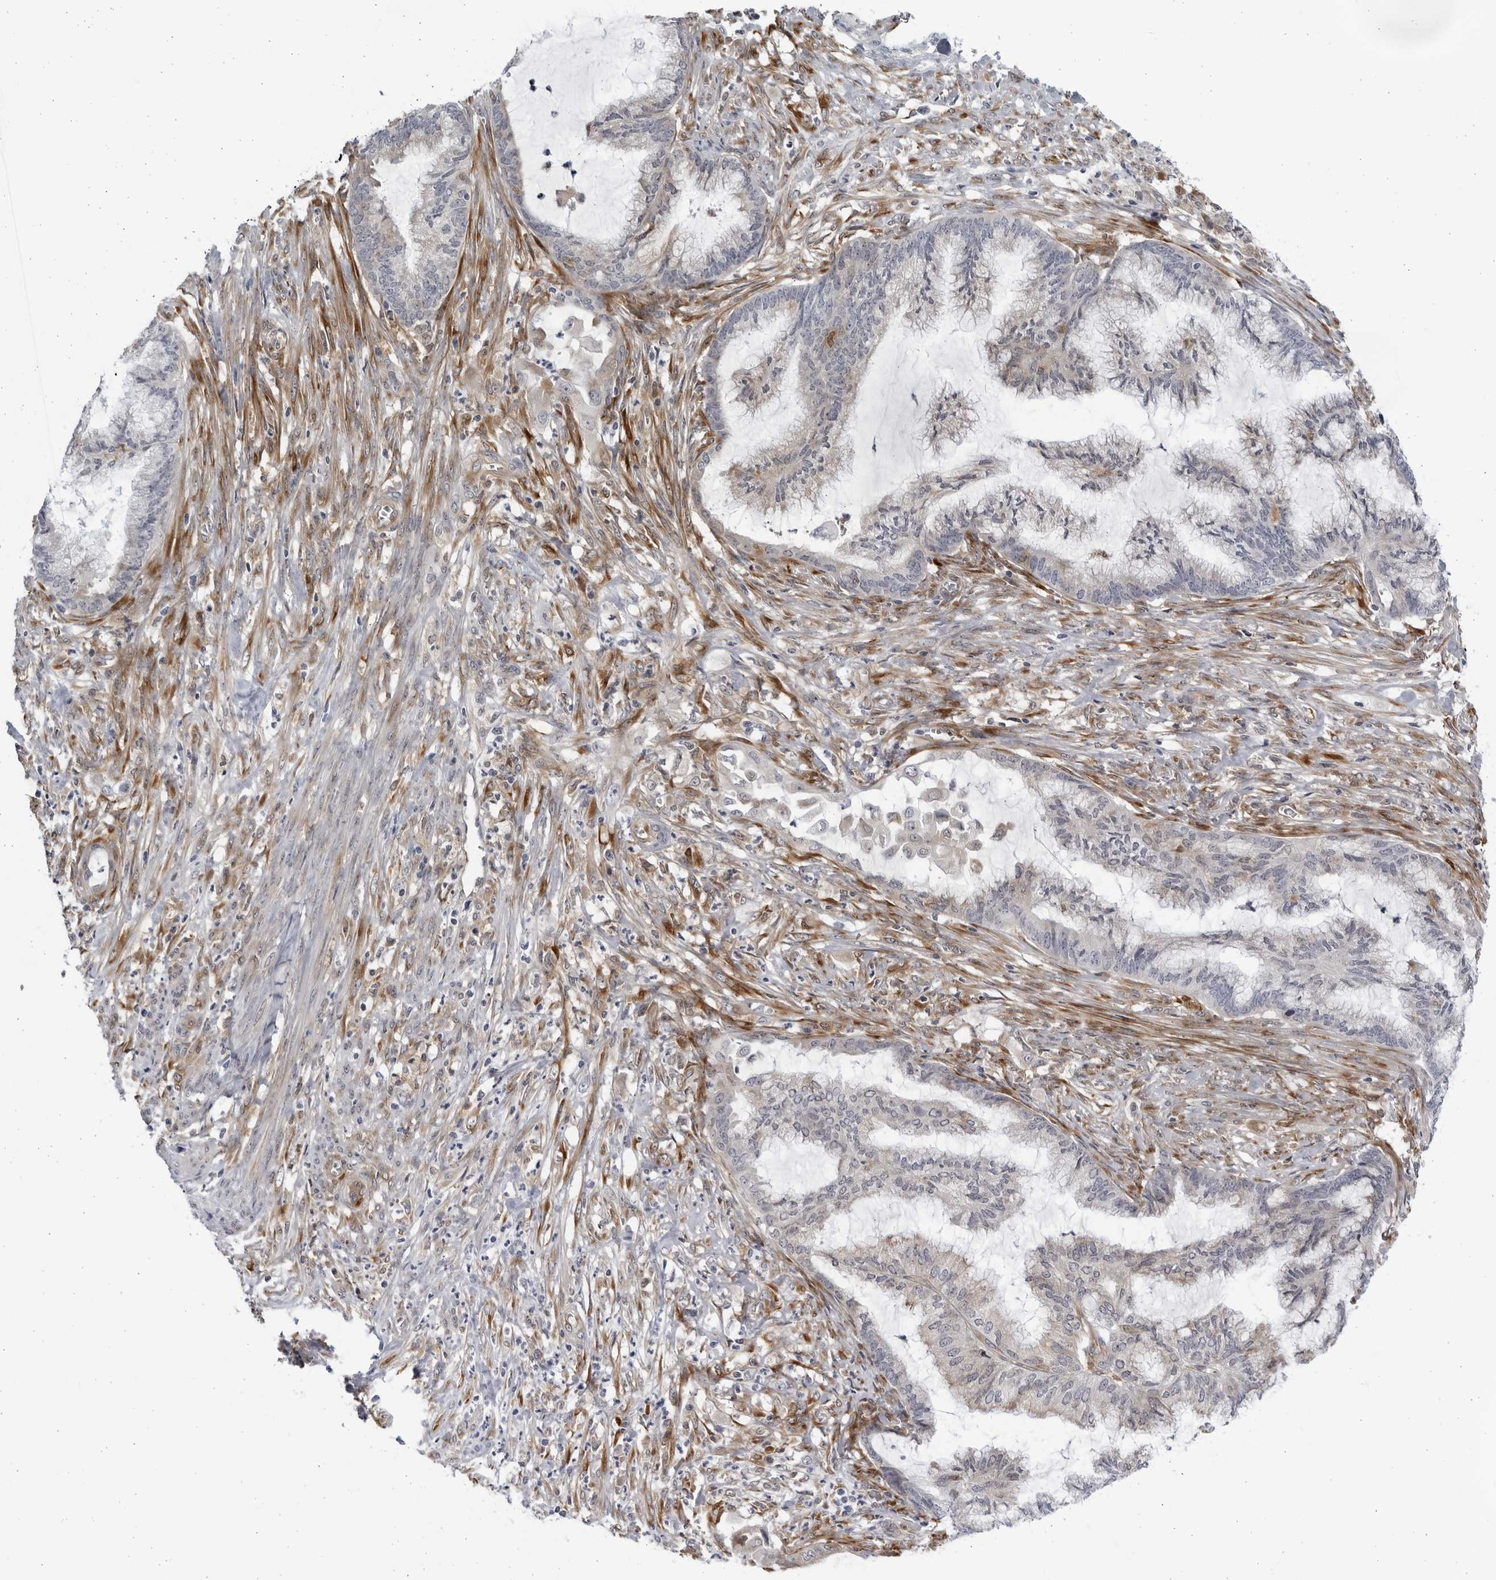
{"staining": {"intensity": "negative", "quantity": "none", "location": "none"}, "tissue": "endometrial cancer", "cell_type": "Tumor cells", "image_type": "cancer", "snomed": [{"axis": "morphology", "description": "Adenocarcinoma, NOS"}, {"axis": "topography", "description": "Endometrium"}], "caption": "An immunohistochemistry image of adenocarcinoma (endometrial) is shown. There is no staining in tumor cells of adenocarcinoma (endometrial).", "gene": "BMP2K", "patient": {"sex": "female", "age": 86}}